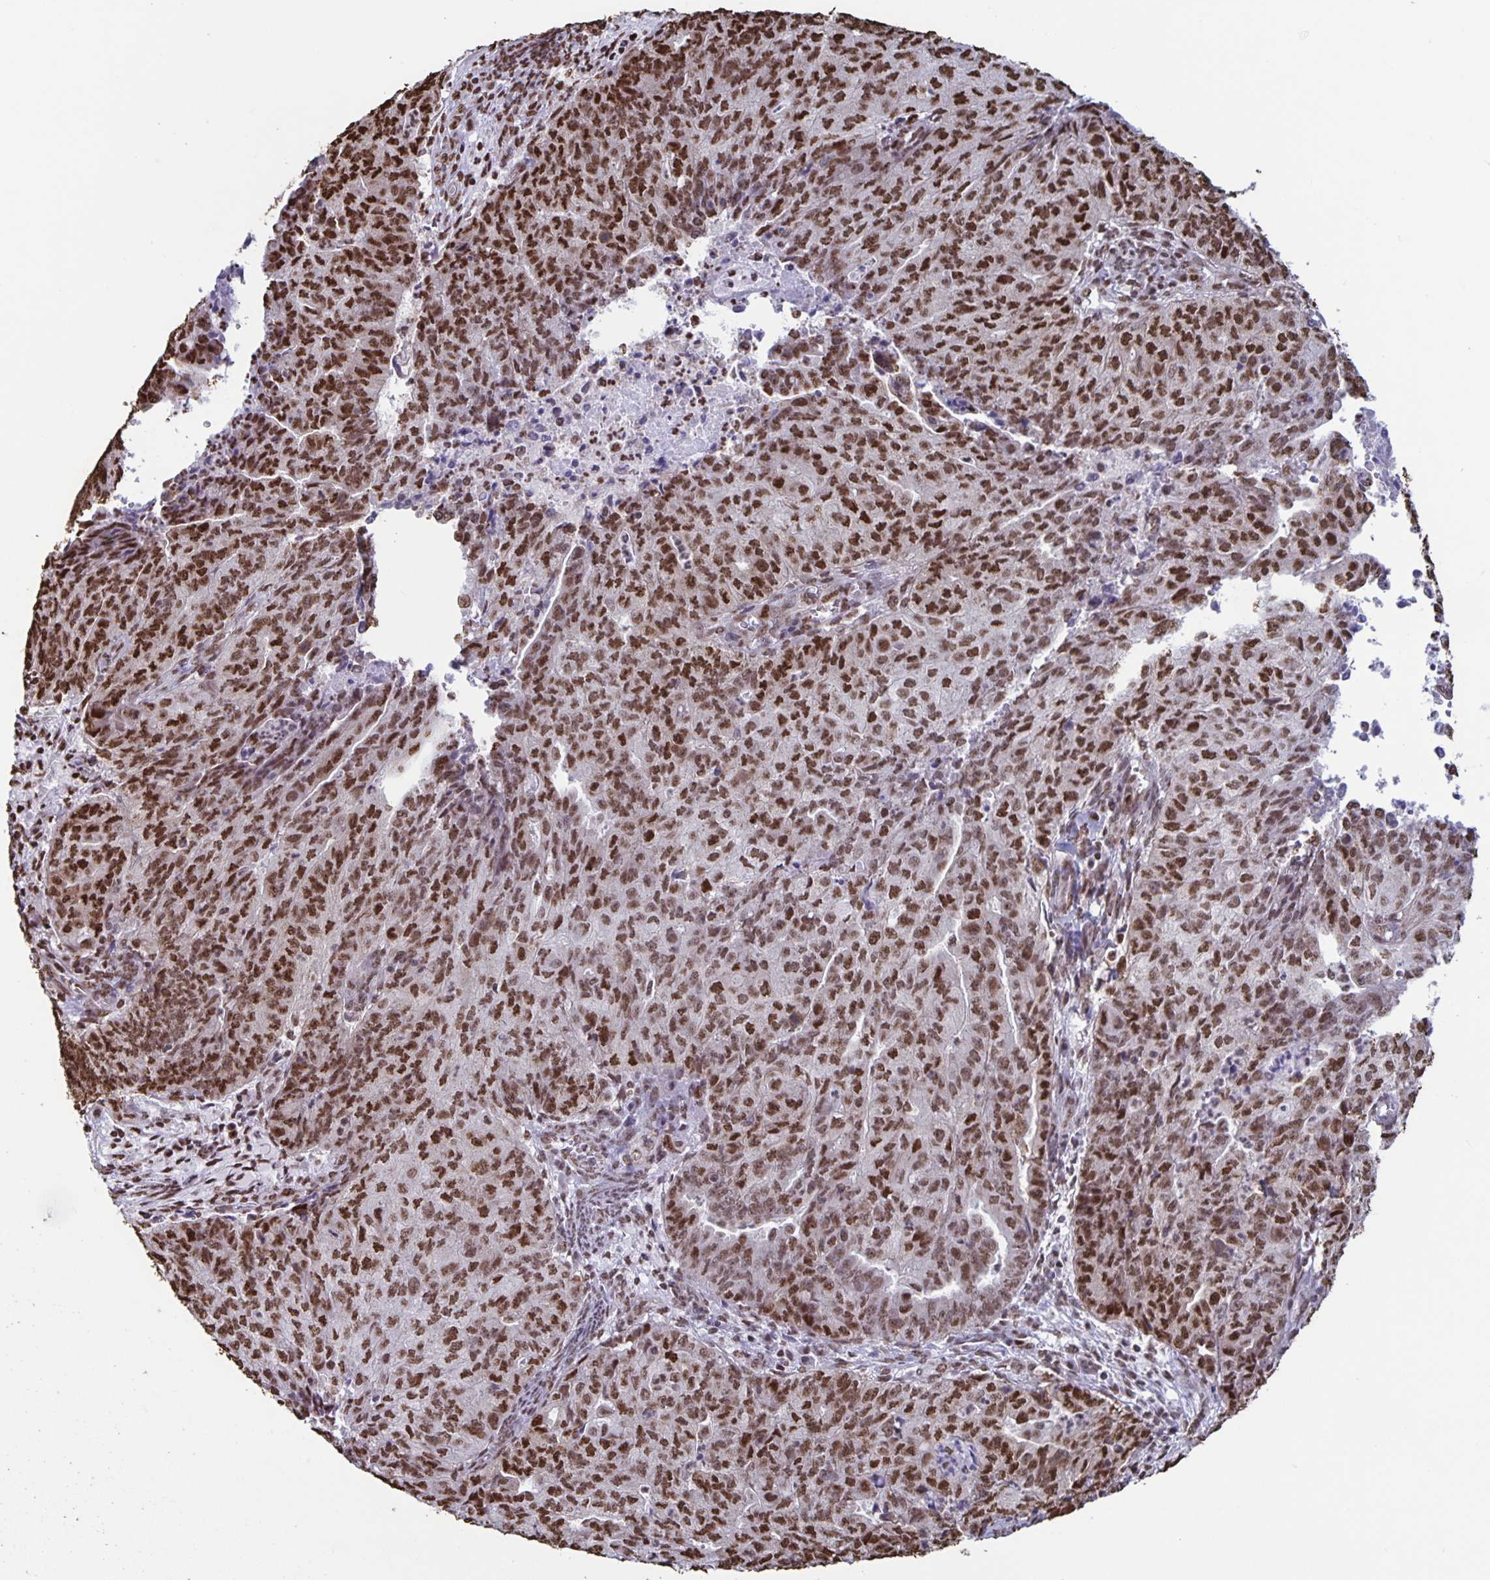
{"staining": {"intensity": "strong", "quantity": ">75%", "location": "nuclear"}, "tissue": "endometrial cancer", "cell_type": "Tumor cells", "image_type": "cancer", "snomed": [{"axis": "morphology", "description": "Adenocarcinoma, NOS"}, {"axis": "topography", "description": "Endometrium"}], "caption": "Immunohistochemical staining of human endometrial cancer (adenocarcinoma) shows high levels of strong nuclear protein staining in approximately >75% of tumor cells.", "gene": "DUT", "patient": {"sex": "female", "age": 82}}